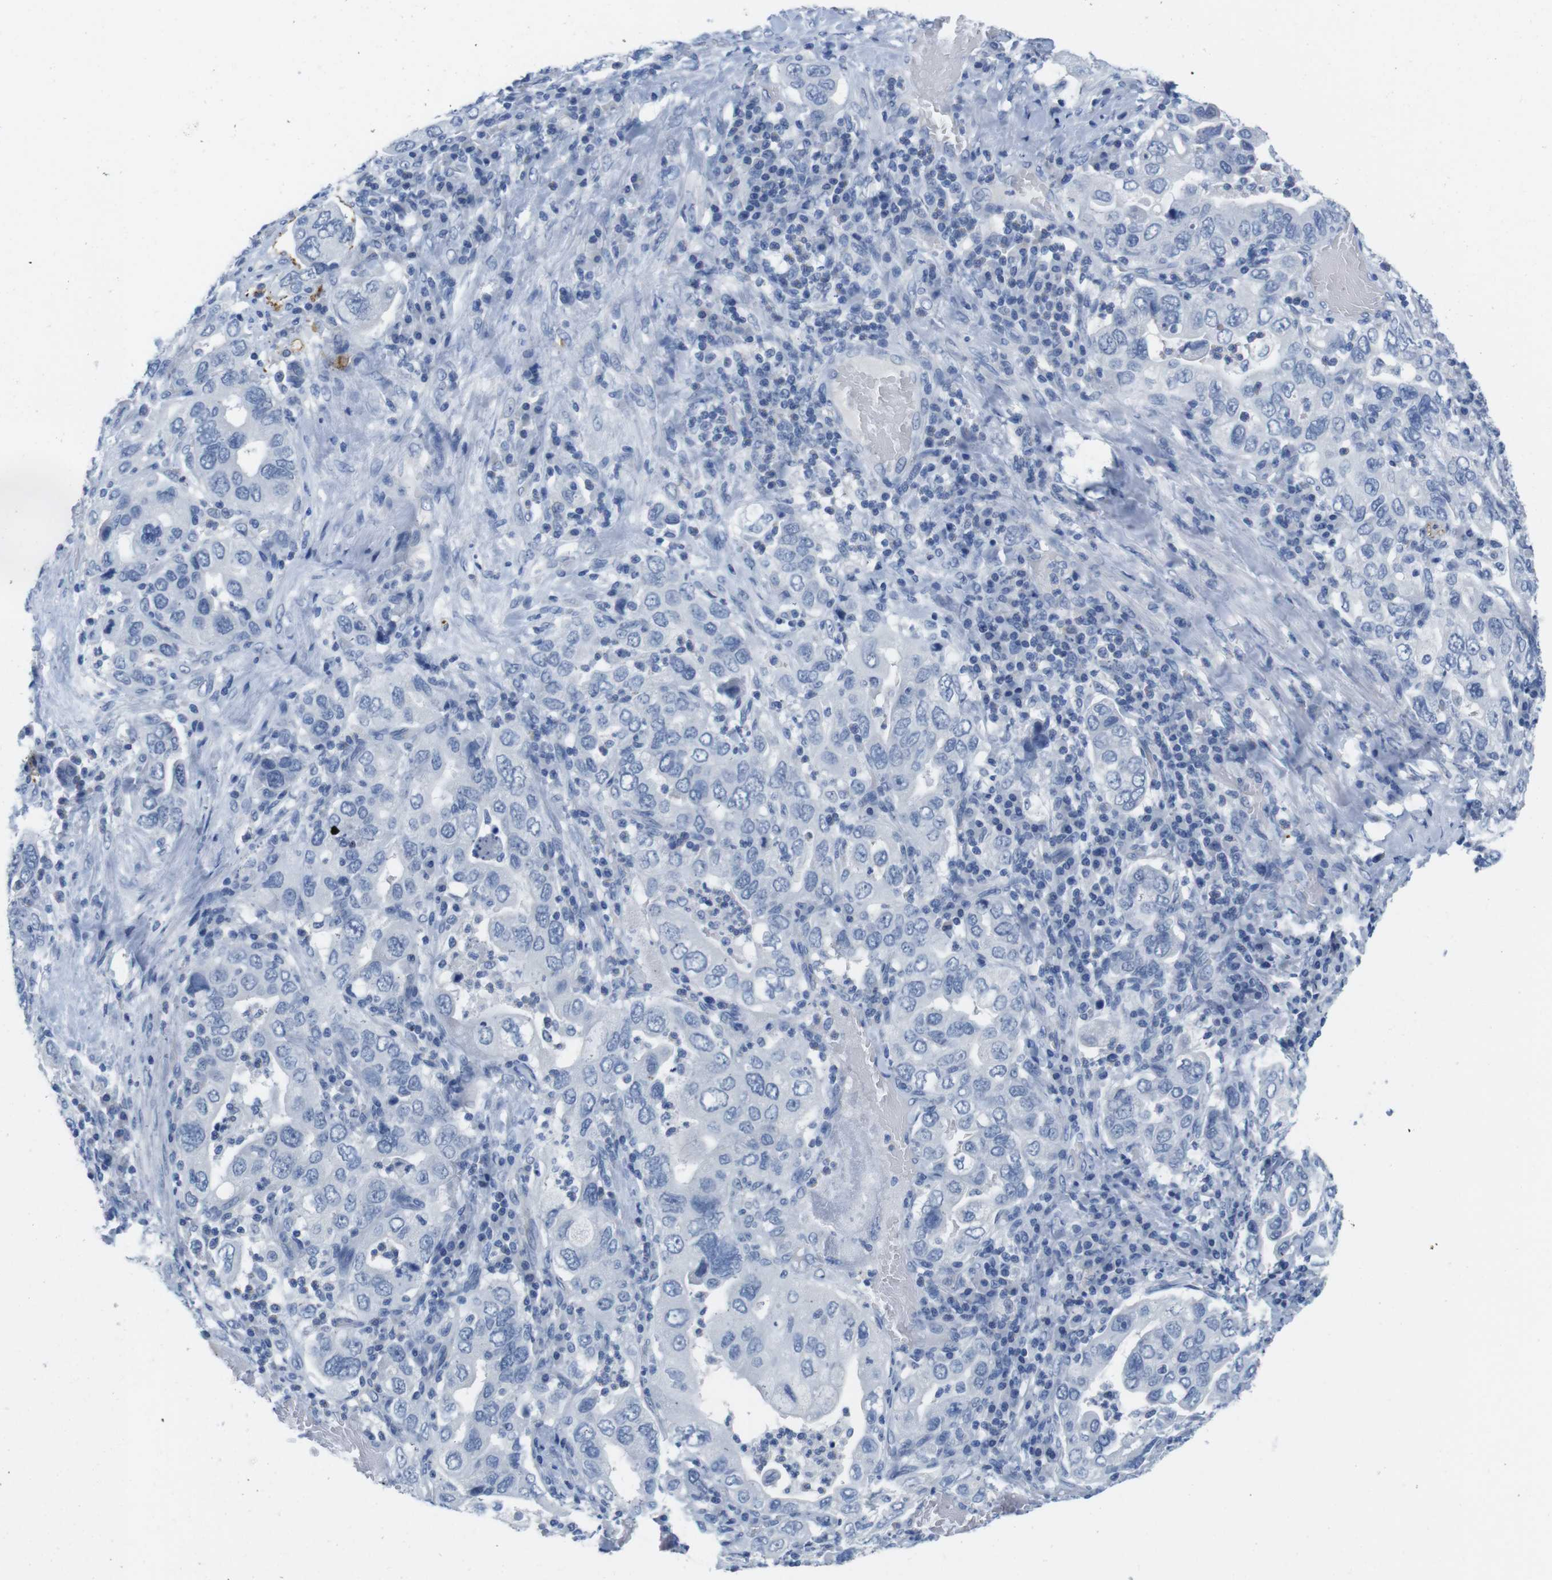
{"staining": {"intensity": "negative", "quantity": "none", "location": "none"}, "tissue": "stomach cancer", "cell_type": "Tumor cells", "image_type": "cancer", "snomed": [{"axis": "morphology", "description": "Adenocarcinoma, NOS"}, {"axis": "topography", "description": "Stomach, upper"}], "caption": "High power microscopy image of an immunohistochemistry histopathology image of stomach cancer (adenocarcinoma), revealing no significant positivity in tumor cells.", "gene": "MAP6", "patient": {"sex": "male", "age": 62}}